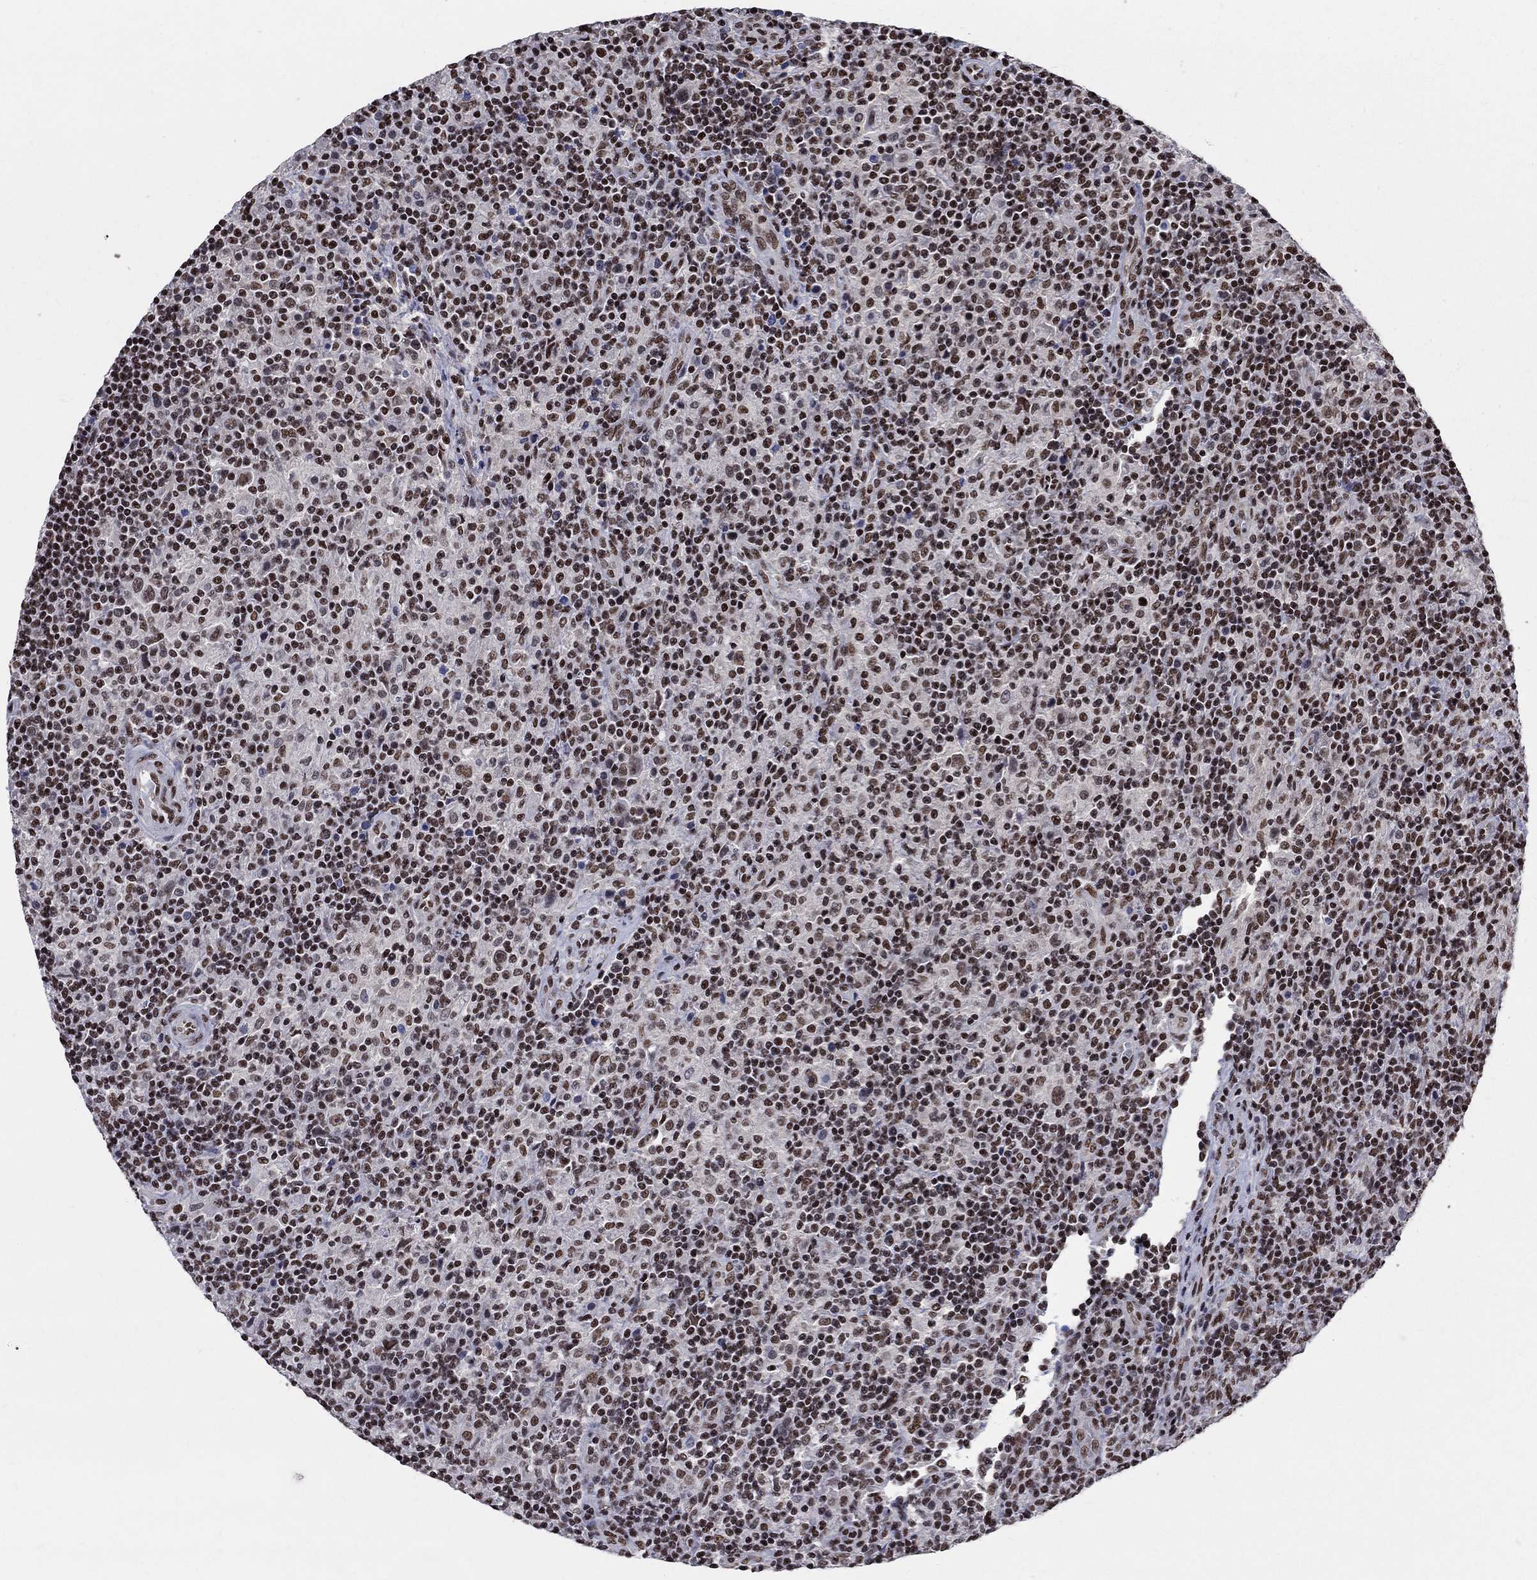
{"staining": {"intensity": "moderate", "quantity": ">75%", "location": "nuclear"}, "tissue": "lymphoma", "cell_type": "Tumor cells", "image_type": "cancer", "snomed": [{"axis": "morphology", "description": "Hodgkin's disease, NOS"}, {"axis": "topography", "description": "Lymph node"}], "caption": "Immunohistochemistry (IHC) of human lymphoma demonstrates medium levels of moderate nuclear staining in approximately >75% of tumor cells. (DAB IHC, brown staining for protein, blue staining for nuclei).", "gene": "FBXO16", "patient": {"sex": "male", "age": 70}}